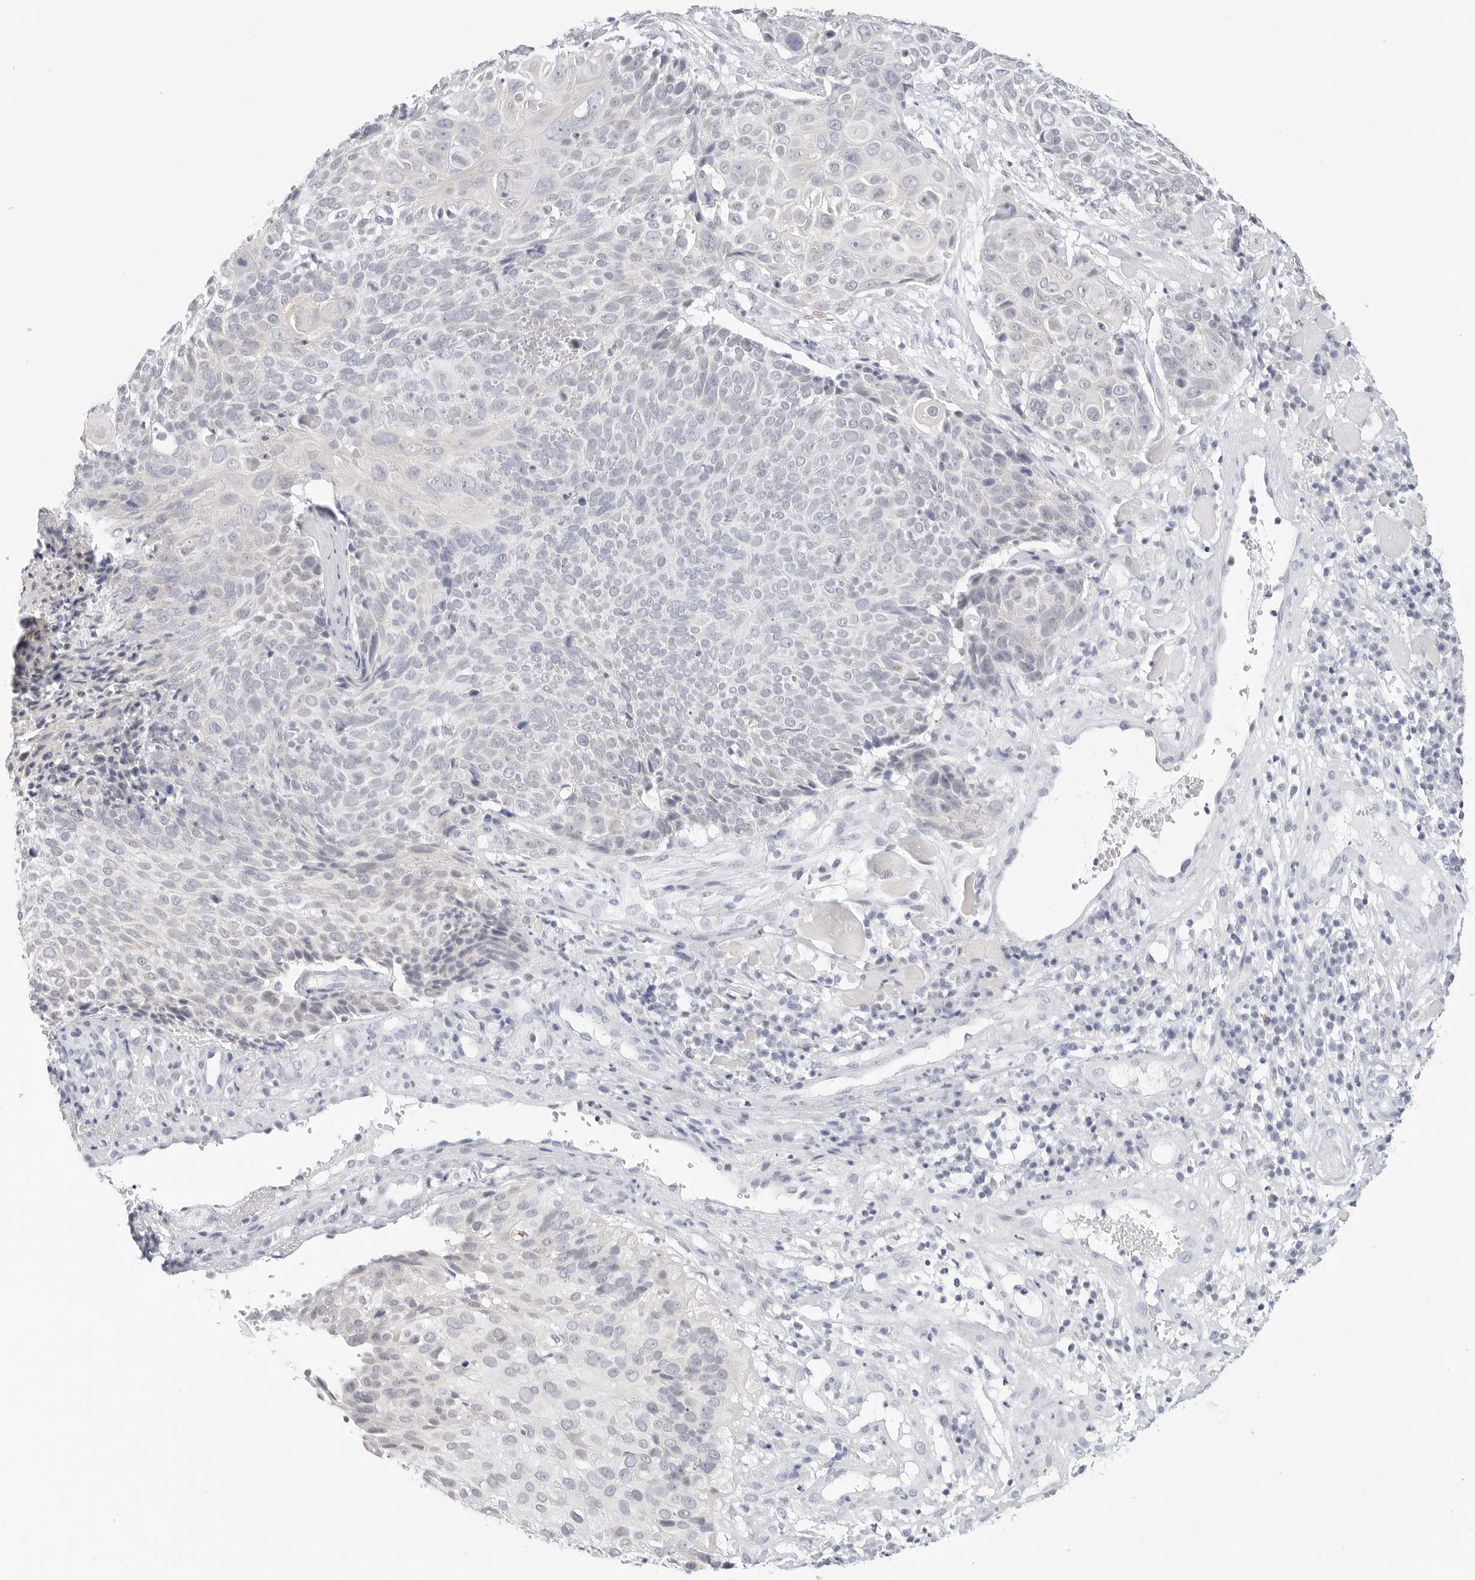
{"staining": {"intensity": "negative", "quantity": "none", "location": "none"}, "tissue": "cervical cancer", "cell_type": "Tumor cells", "image_type": "cancer", "snomed": [{"axis": "morphology", "description": "Squamous cell carcinoma, NOS"}, {"axis": "topography", "description": "Cervix"}], "caption": "High power microscopy image of an IHC photomicrograph of squamous cell carcinoma (cervical), revealing no significant positivity in tumor cells.", "gene": "HMGCS2", "patient": {"sex": "female", "age": 74}}